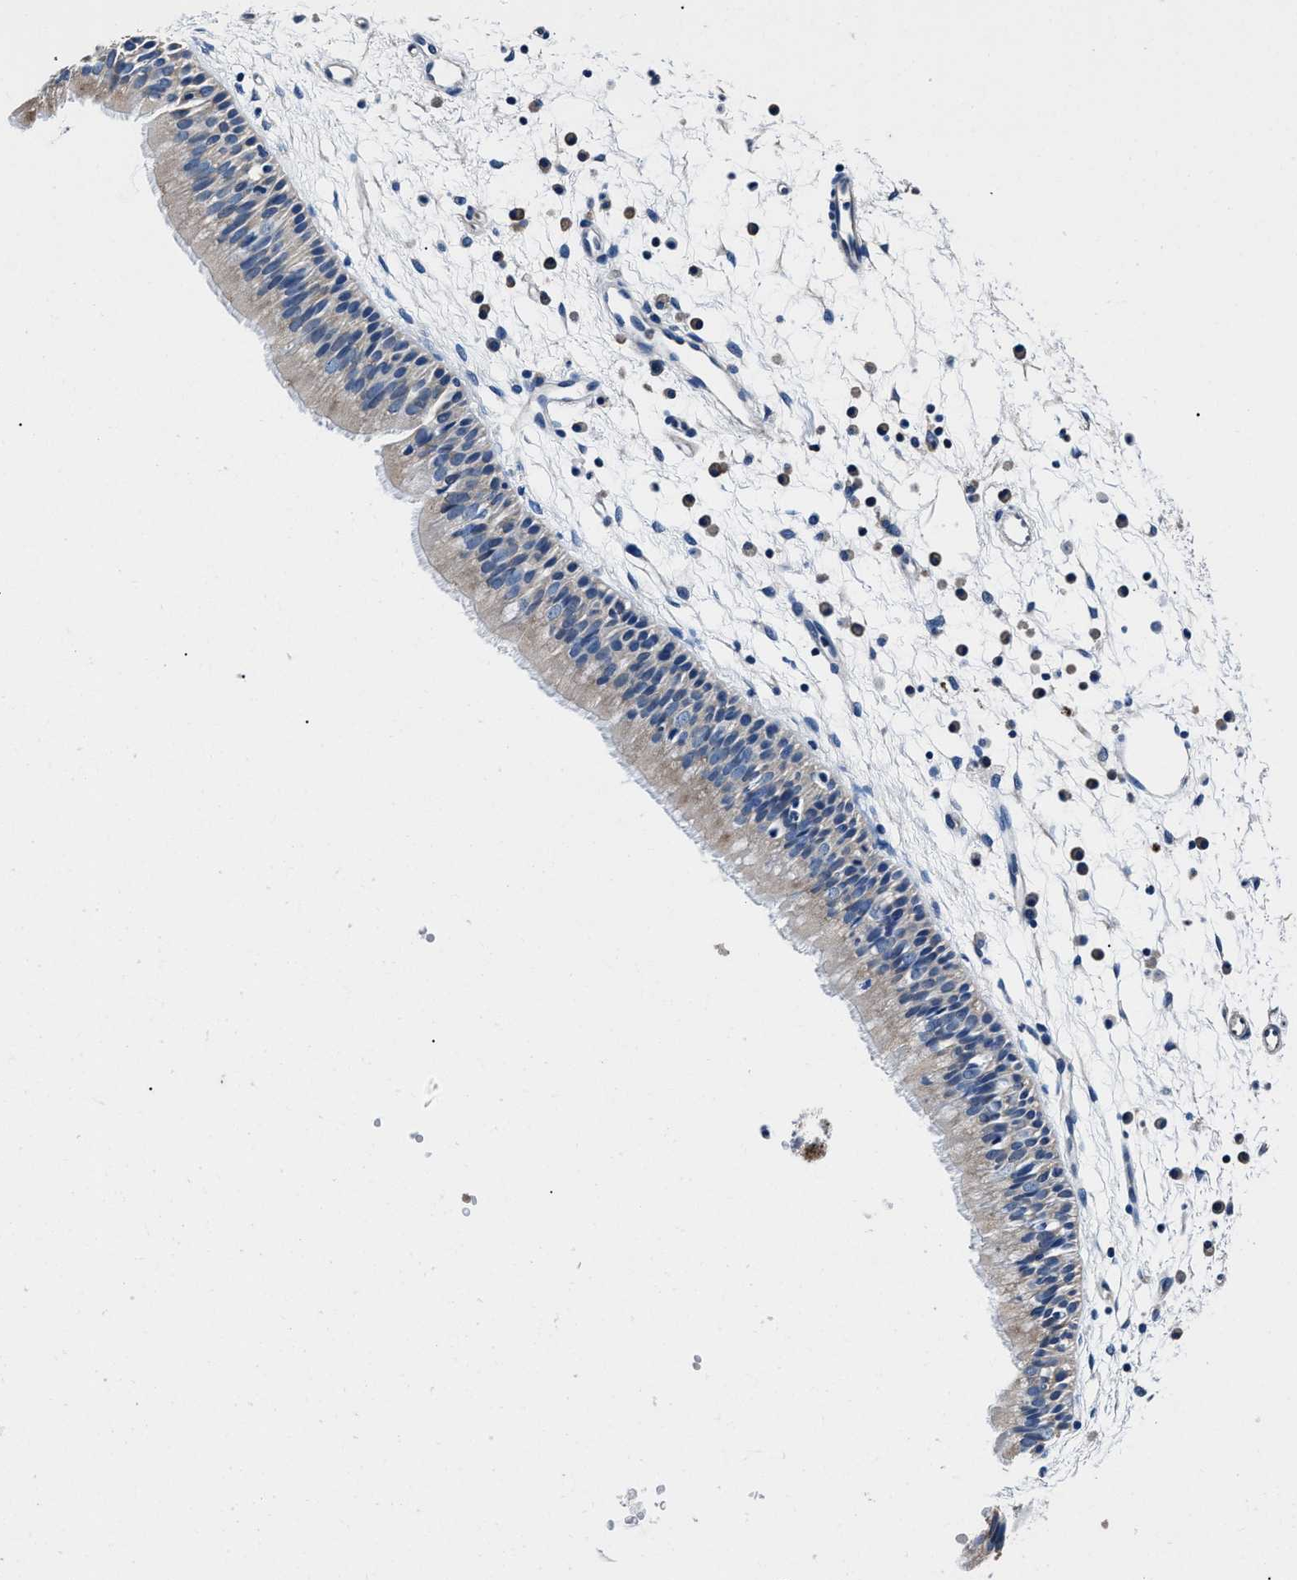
{"staining": {"intensity": "weak", "quantity": "<25%", "location": "cytoplasmic/membranous"}, "tissue": "nasopharynx", "cell_type": "Respiratory epithelial cells", "image_type": "normal", "snomed": [{"axis": "morphology", "description": "Normal tissue, NOS"}, {"axis": "topography", "description": "Nasopharynx"}], "caption": "Nasopharynx was stained to show a protein in brown. There is no significant expression in respiratory epithelial cells. (DAB immunohistochemistry (IHC), high magnification).", "gene": "NEU1", "patient": {"sex": "male", "age": 21}}